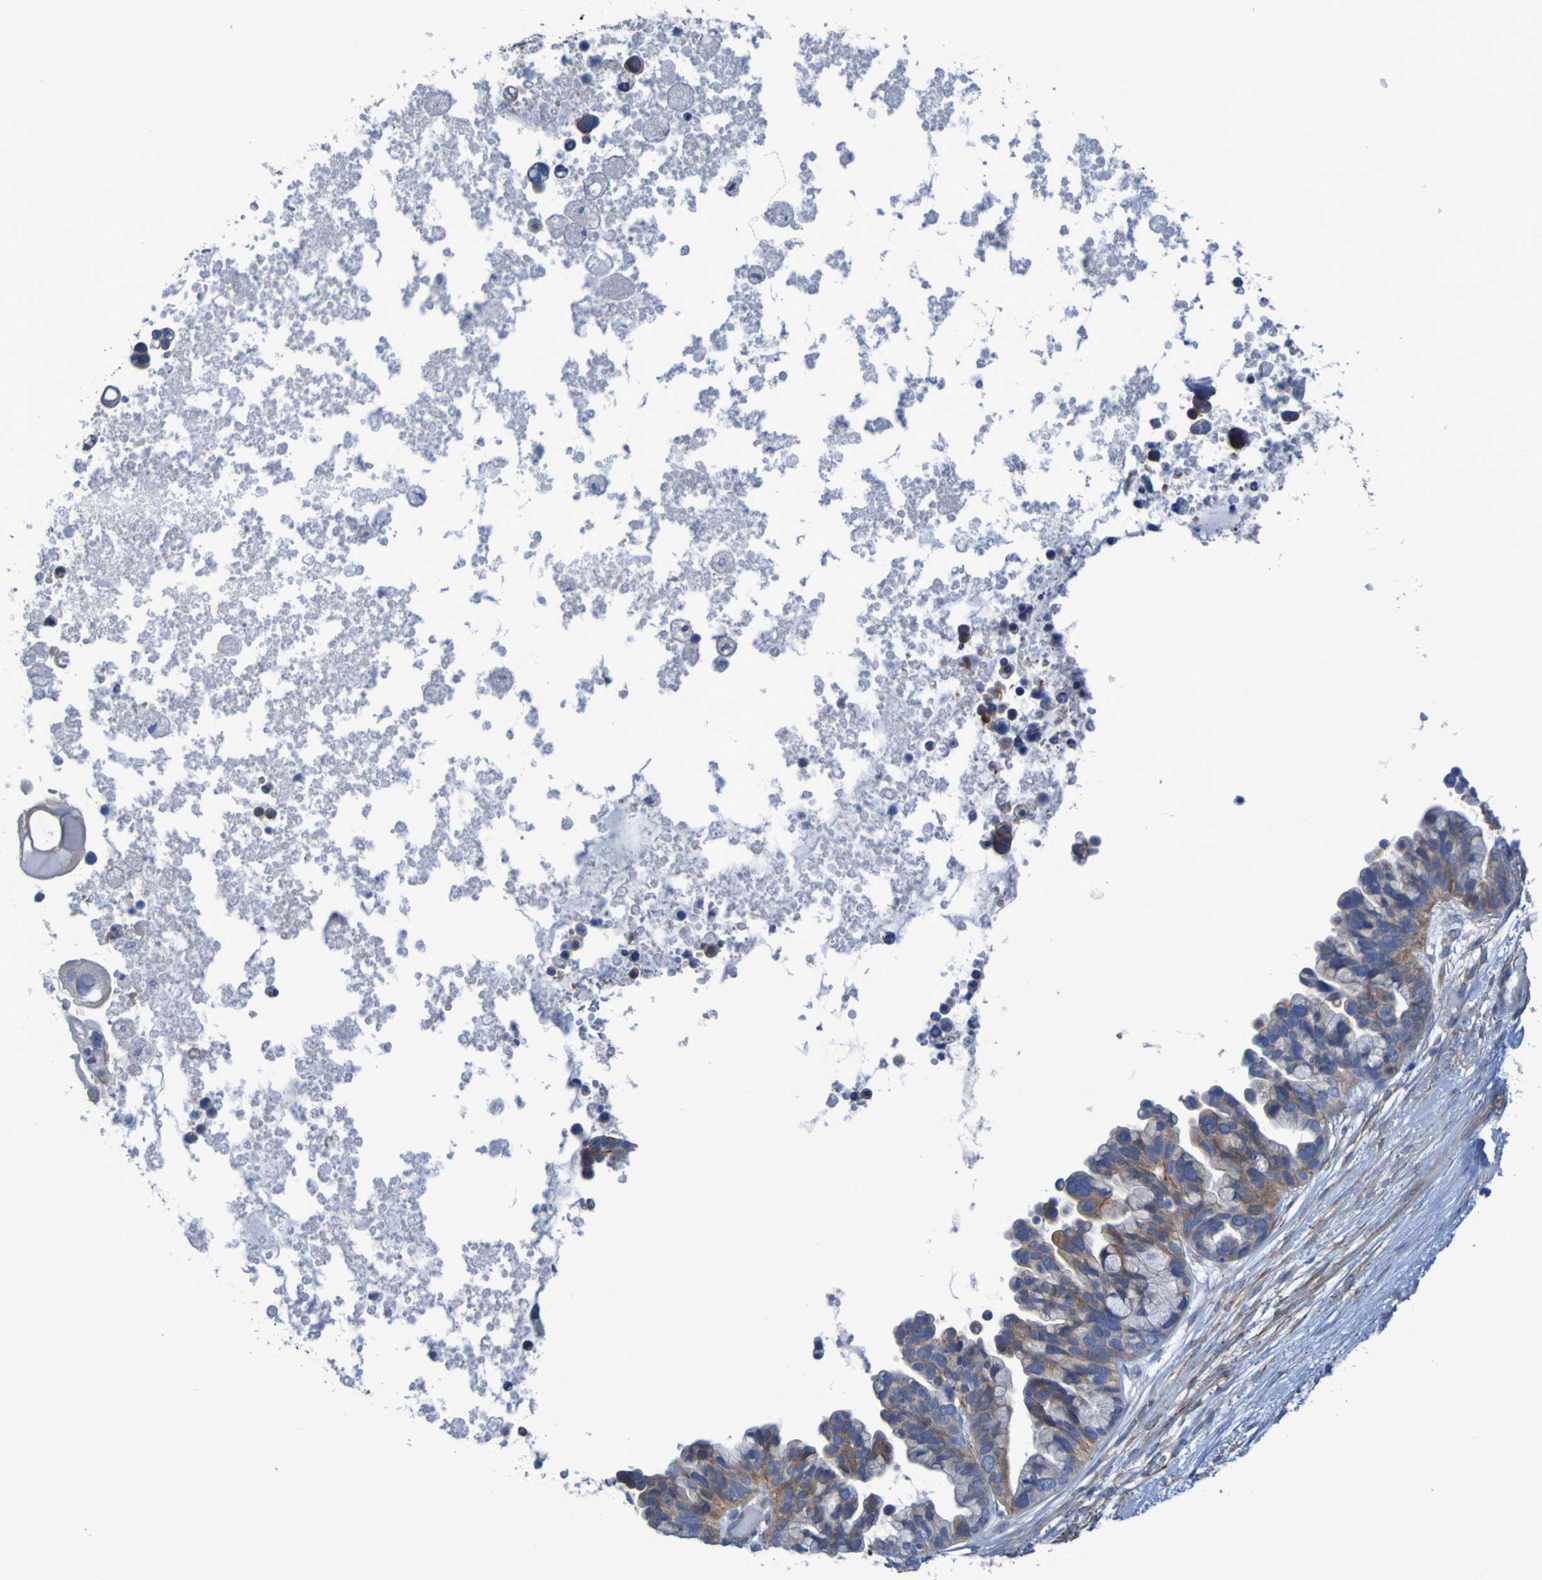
{"staining": {"intensity": "moderate", "quantity": ">75%", "location": "cytoplasmic/membranous"}, "tissue": "ovarian cancer", "cell_type": "Tumor cells", "image_type": "cancer", "snomed": [{"axis": "morphology", "description": "Cystadenocarcinoma, serous, NOS"}, {"axis": "topography", "description": "Ovary"}], "caption": "Immunohistochemistry (IHC) of ovarian cancer demonstrates medium levels of moderate cytoplasmic/membranous expression in about >75% of tumor cells. The staining is performed using DAB (3,3'-diaminobenzidine) brown chromogen to label protein expression. The nuclei are counter-stained blue using hematoxylin.", "gene": "LPP", "patient": {"sex": "female", "age": 56}}